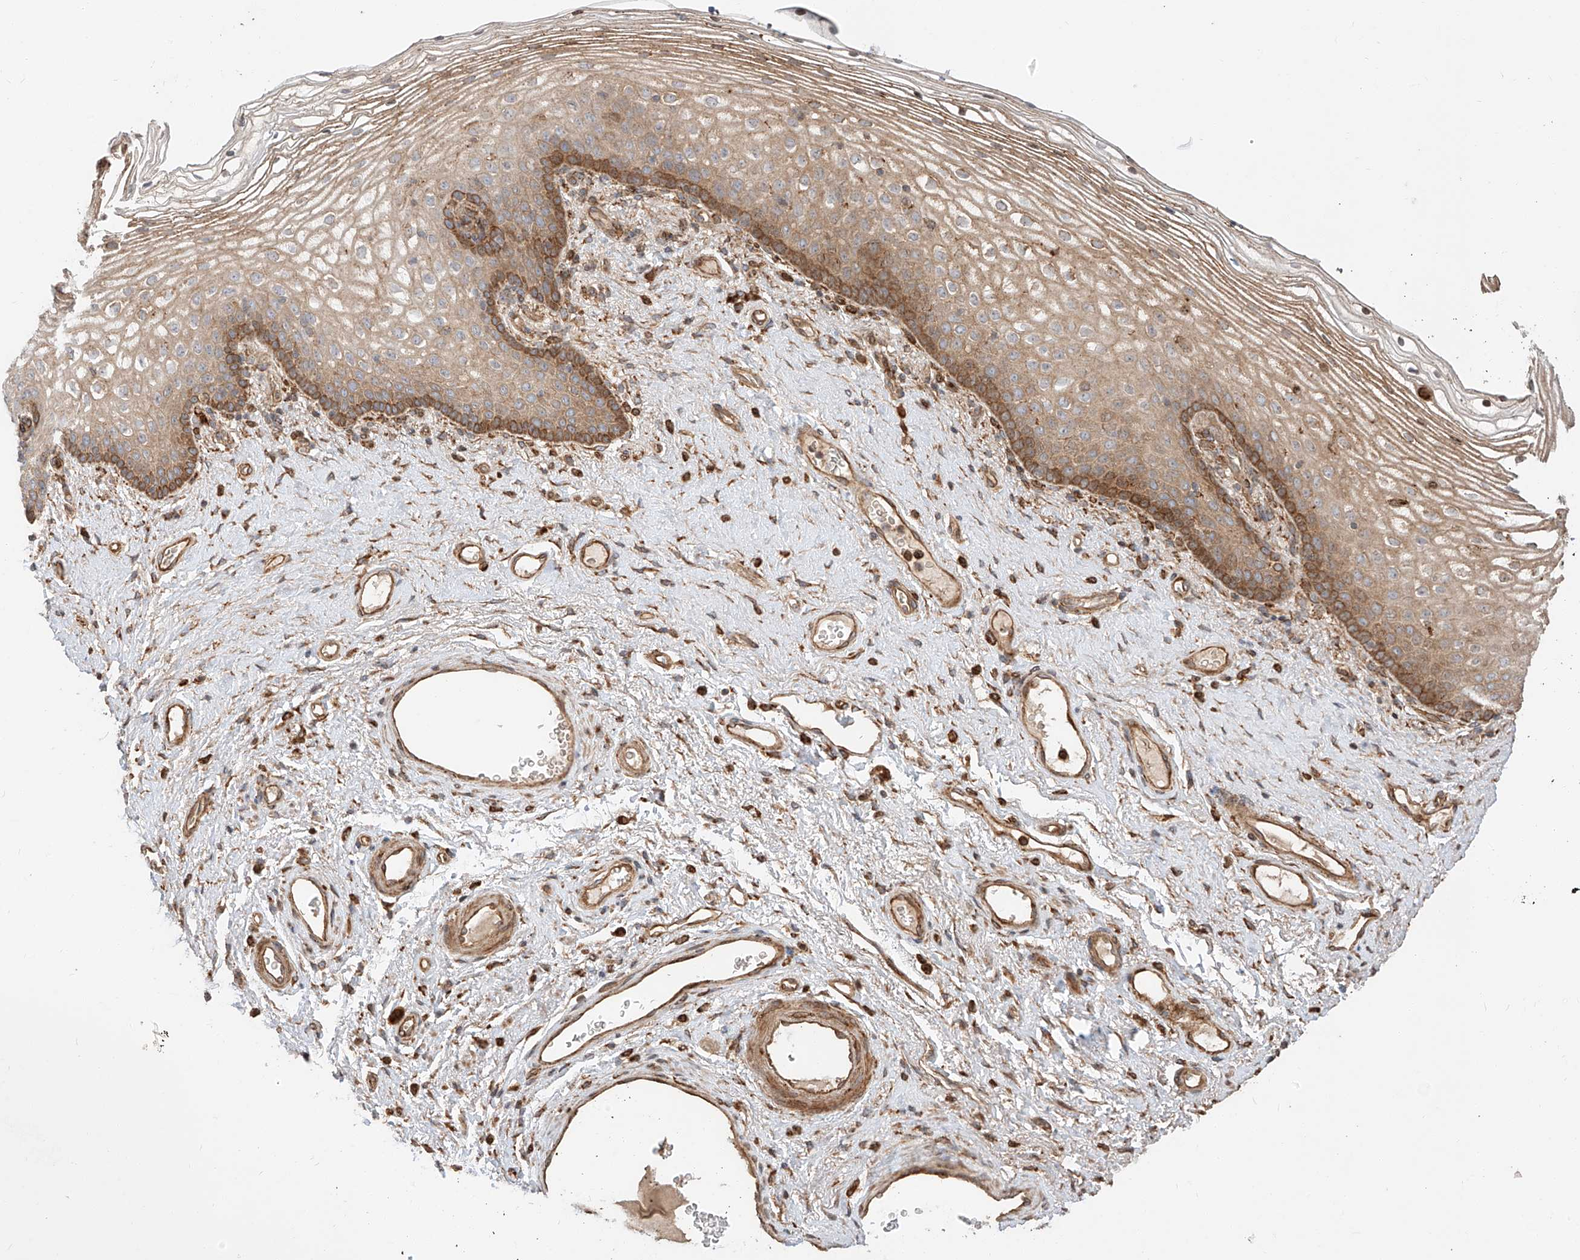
{"staining": {"intensity": "moderate", "quantity": ">75%", "location": "cytoplasmic/membranous"}, "tissue": "vagina", "cell_type": "Squamous epithelial cells", "image_type": "normal", "snomed": [{"axis": "morphology", "description": "Normal tissue, NOS"}, {"axis": "topography", "description": "Vagina"}], "caption": "This photomicrograph shows immunohistochemistry (IHC) staining of unremarkable vagina, with medium moderate cytoplasmic/membranous expression in approximately >75% of squamous epithelial cells.", "gene": "ZNF84", "patient": {"sex": "female", "age": 60}}